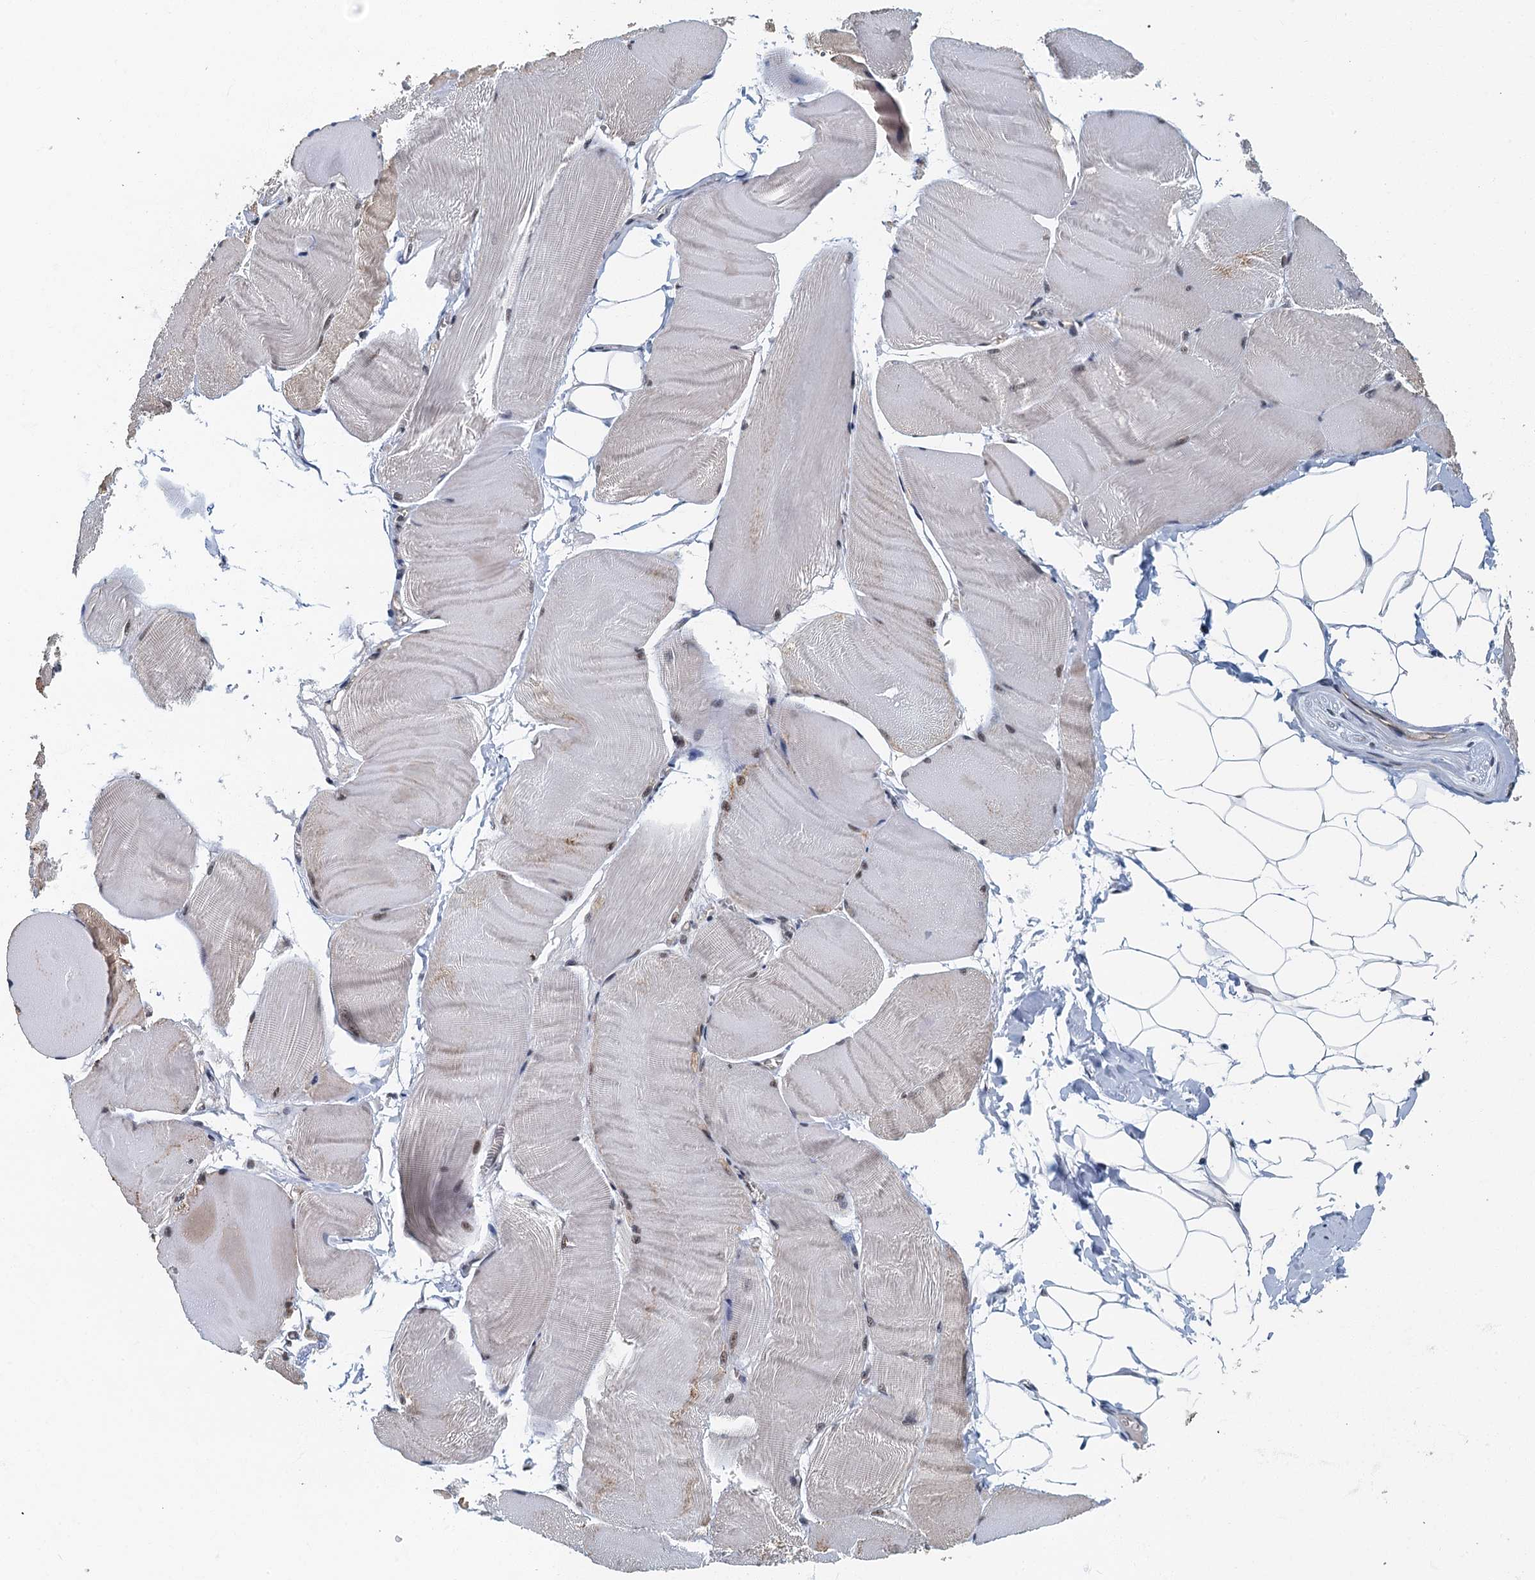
{"staining": {"intensity": "negative", "quantity": "none", "location": "none"}, "tissue": "skeletal muscle", "cell_type": "Myocytes", "image_type": "normal", "snomed": [{"axis": "morphology", "description": "Normal tissue, NOS"}, {"axis": "morphology", "description": "Basal cell carcinoma"}, {"axis": "topography", "description": "Skeletal muscle"}], "caption": "The histopathology image displays no significant staining in myocytes of skeletal muscle. (Brightfield microscopy of DAB immunohistochemistry at high magnification).", "gene": "GADL1", "patient": {"sex": "female", "age": 64}}